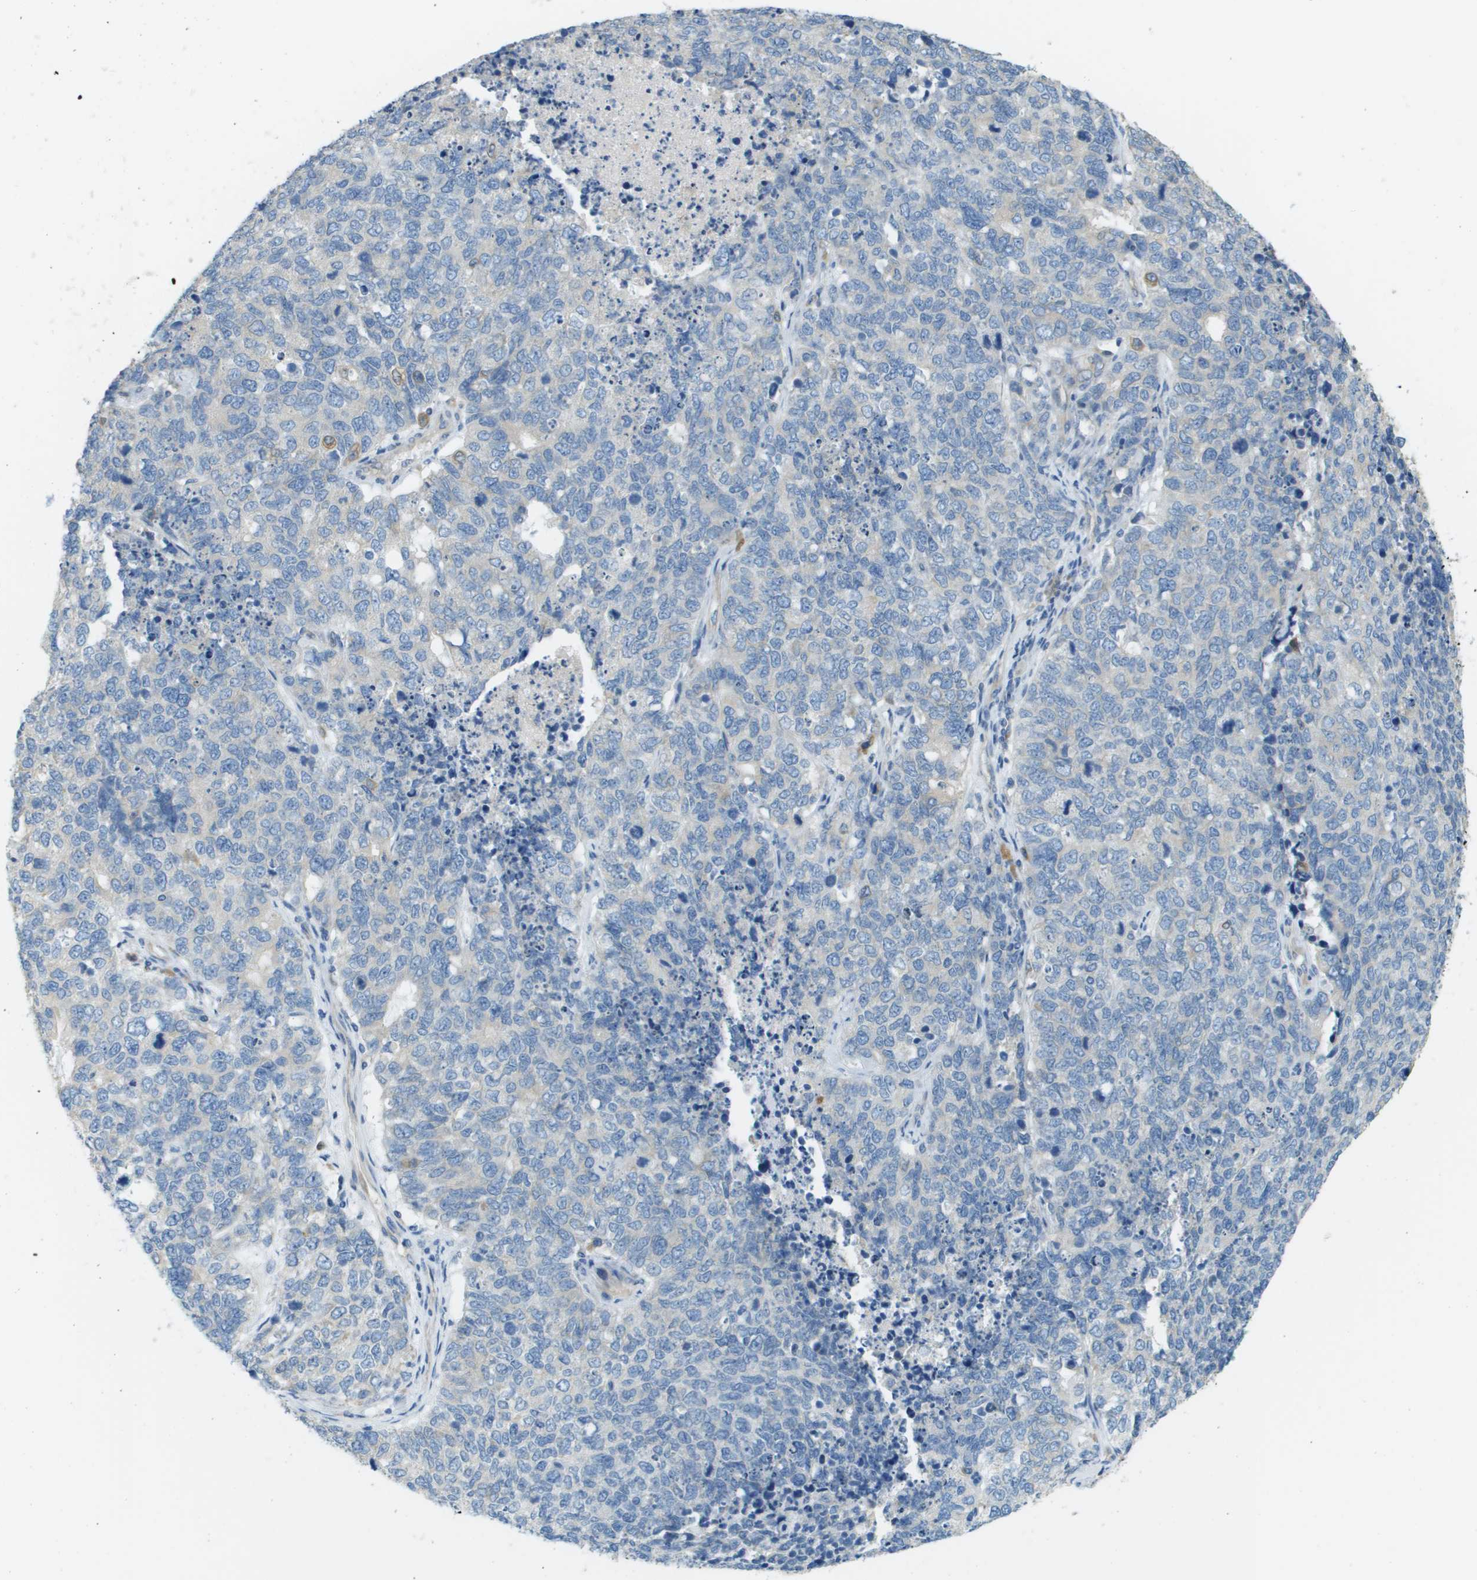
{"staining": {"intensity": "negative", "quantity": "none", "location": "none"}, "tissue": "cervical cancer", "cell_type": "Tumor cells", "image_type": "cancer", "snomed": [{"axis": "morphology", "description": "Squamous cell carcinoma, NOS"}, {"axis": "topography", "description": "Cervix"}], "caption": "Histopathology image shows no protein positivity in tumor cells of cervical cancer (squamous cell carcinoma) tissue.", "gene": "DNAJB11", "patient": {"sex": "female", "age": 63}}